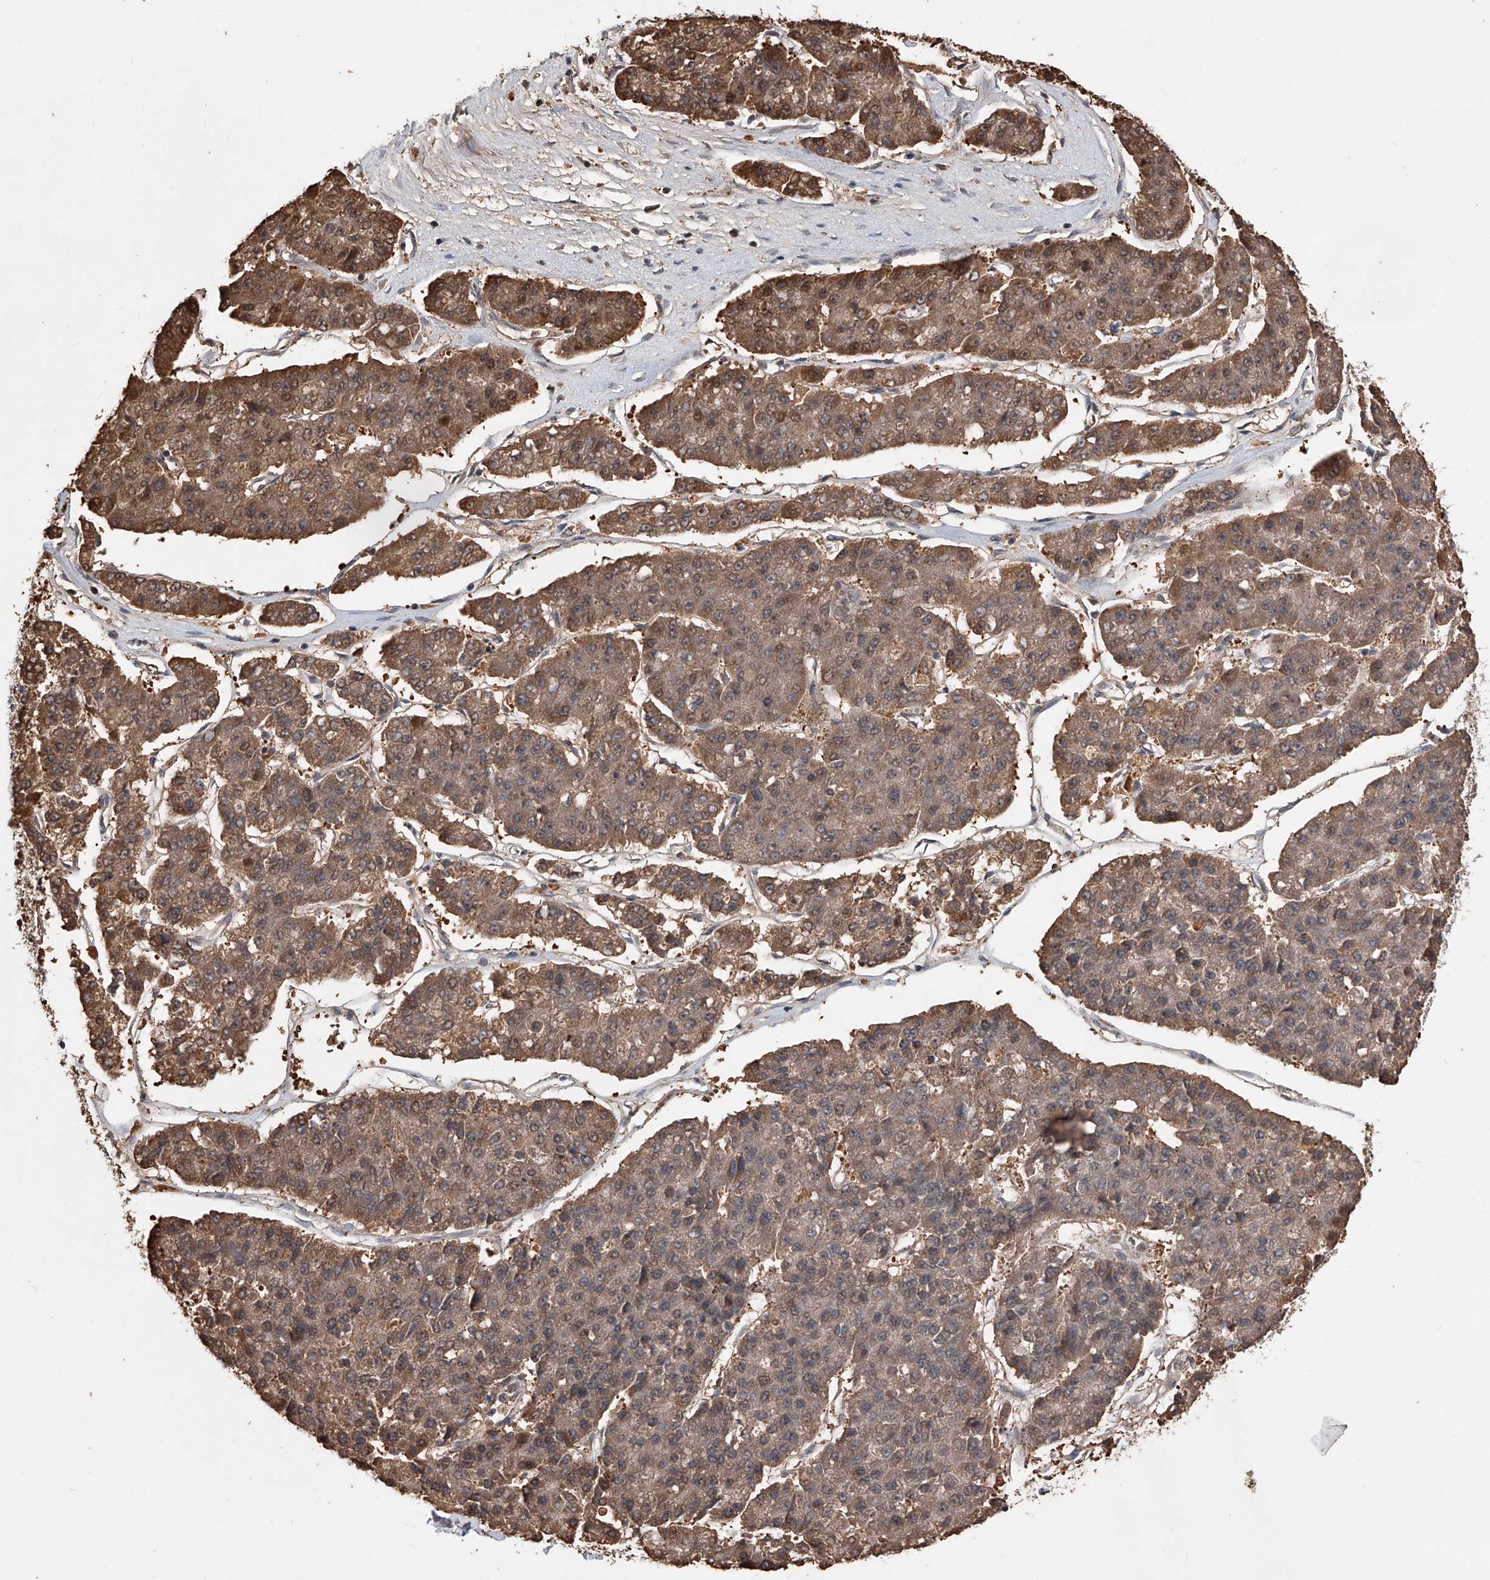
{"staining": {"intensity": "moderate", "quantity": ">75%", "location": "cytoplasmic/membranous,nuclear"}, "tissue": "pancreatic cancer", "cell_type": "Tumor cells", "image_type": "cancer", "snomed": [{"axis": "morphology", "description": "Adenocarcinoma, NOS"}, {"axis": "topography", "description": "Pancreas"}], "caption": "Immunohistochemistry histopathology image of human pancreatic adenocarcinoma stained for a protein (brown), which demonstrates medium levels of moderate cytoplasmic/membranous and nuclear expression in approximately >75% of tumor cells.", "gene": "GMDS", "patient": {"sex": "male", "age": 50}}